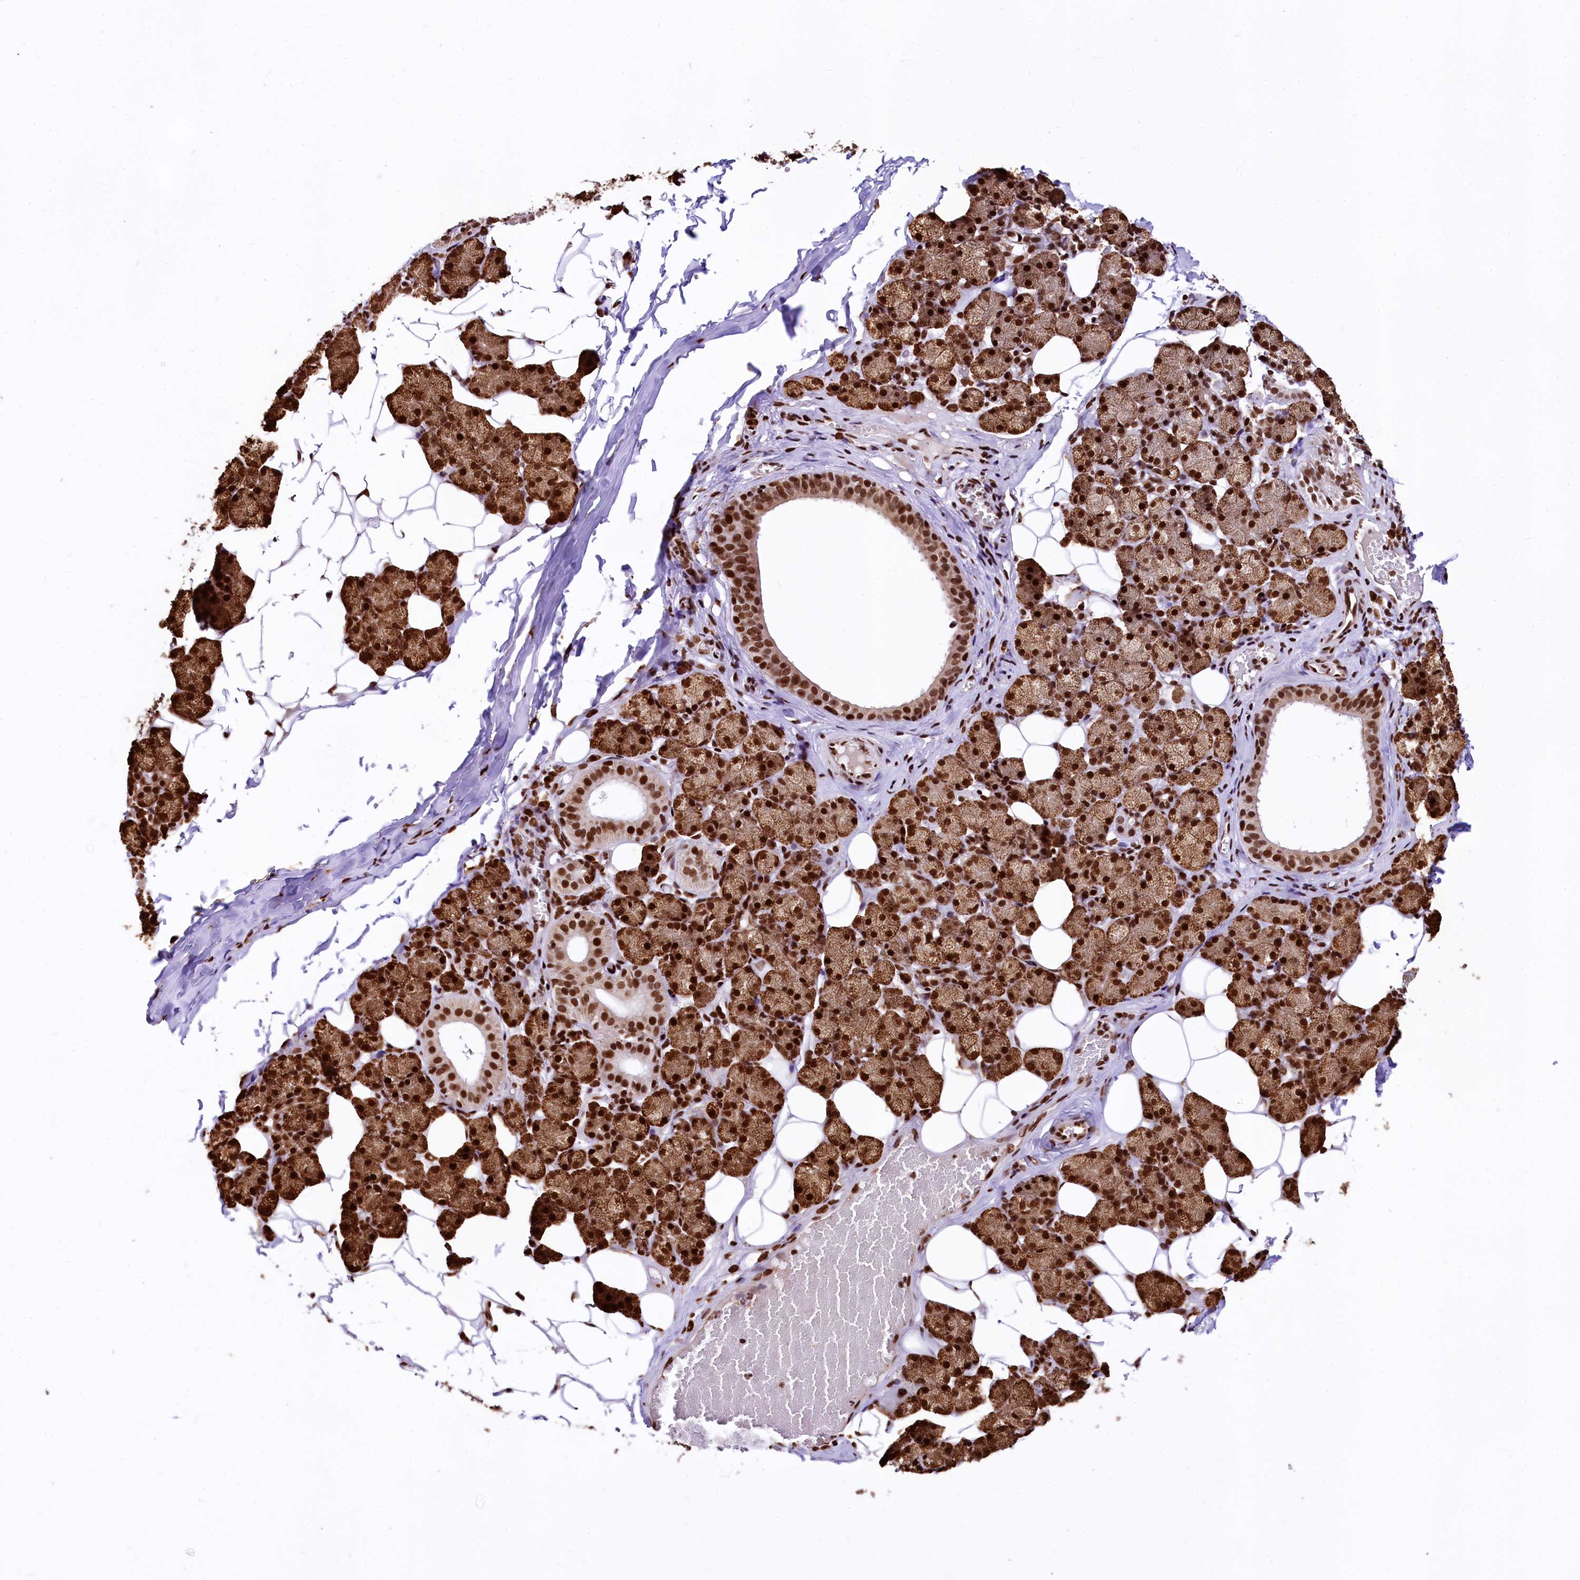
{"staining": {"intensity": "strong", "quantity": ">75%", "location": "cytoplasmic/membranous,nuclear"}, "tissue": "salivary gland", "cell_type": "Glandular cells", "image_type": "normal", "snomed": [{"axis": "morphology", "description": "Normal tissue, NOS"}, {"axis": "topography", "description": "Salivary gland"}], "caption": "Immunohistochemical staining of unremarkable human salivary gland displays high levels of strong cytoplasmic/membranous,nuclear positivity in about >75% of glandular cells.", "gene": "PDS5B", "patient": {"sex": "female", "age": 33}}